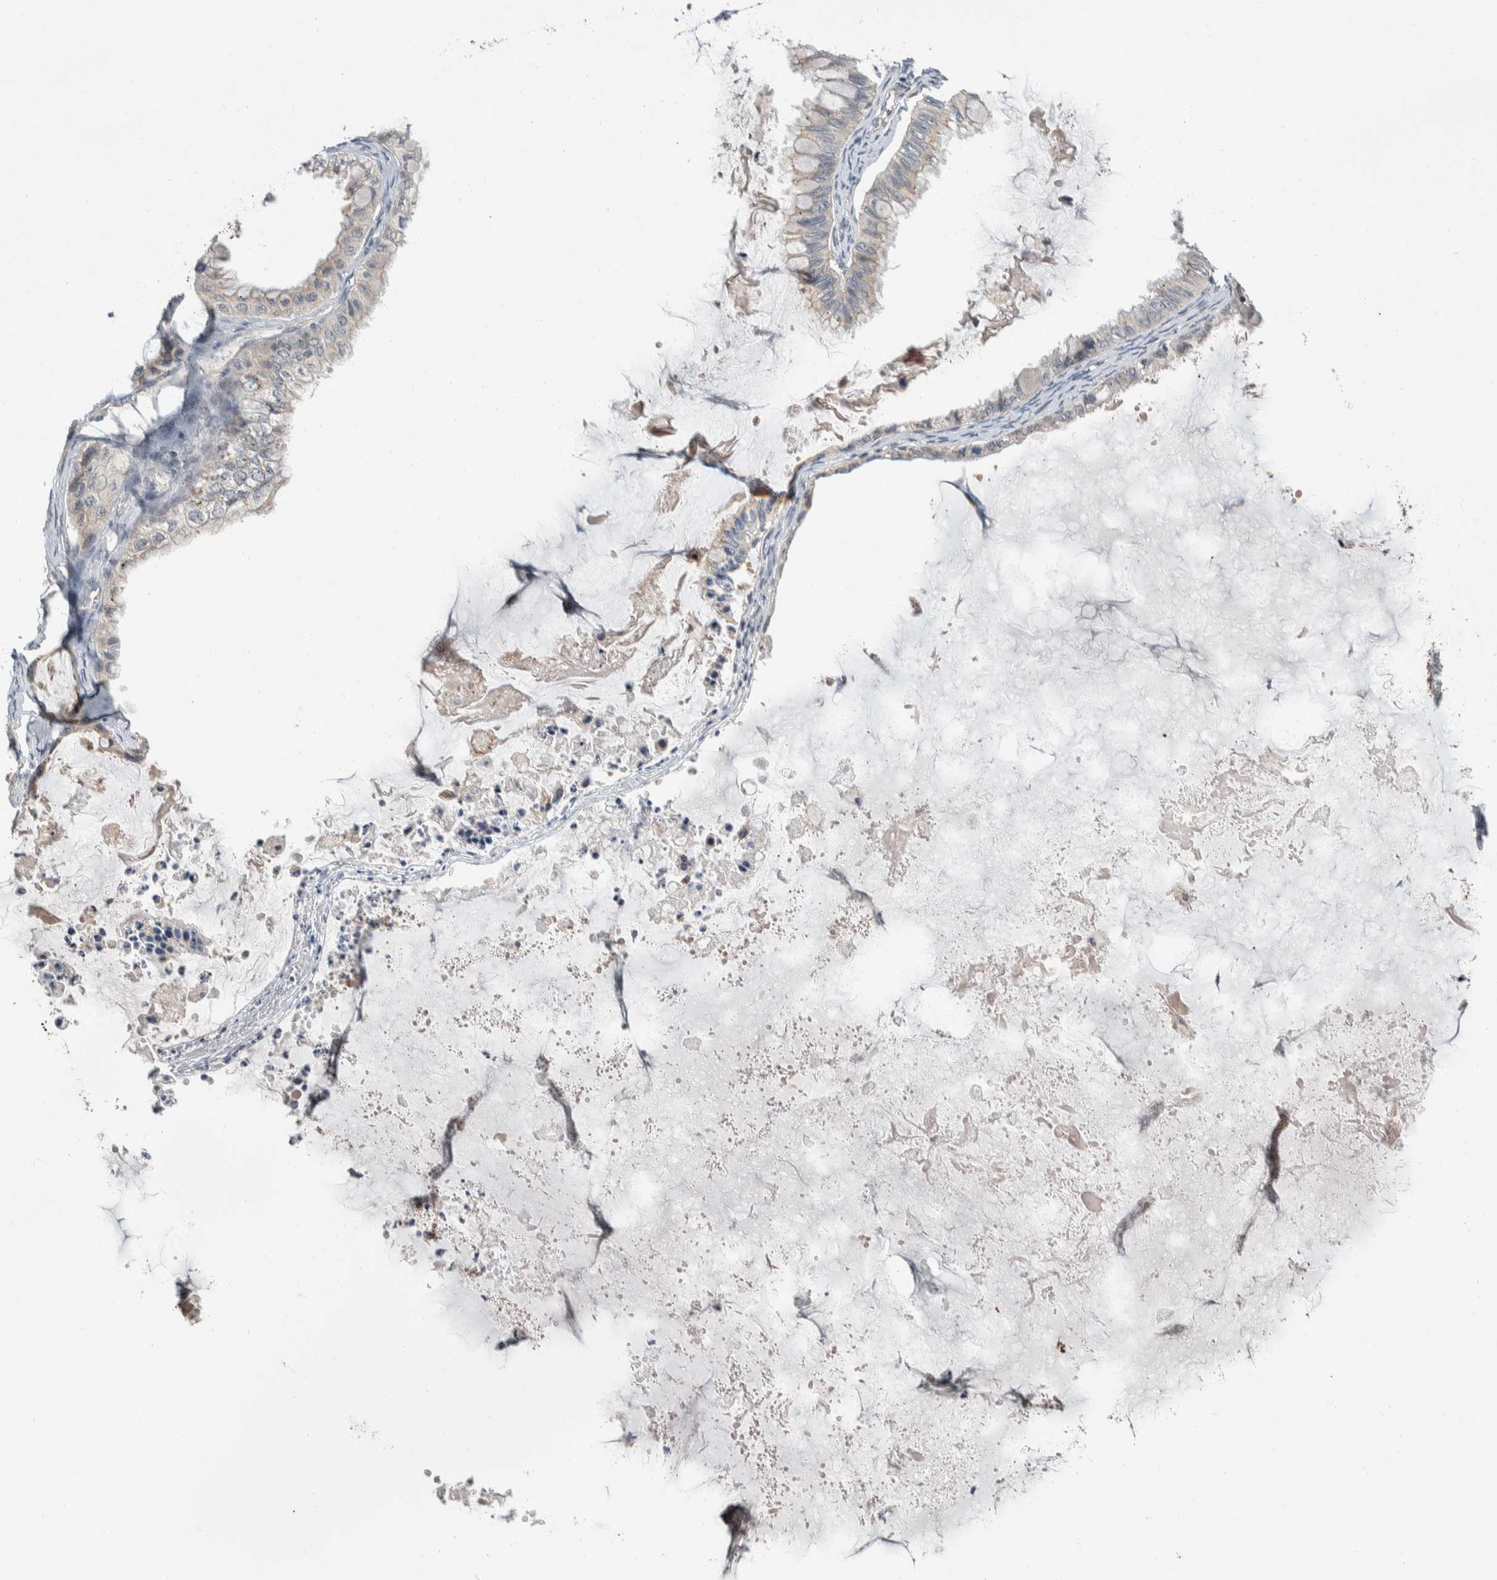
{"staining": {"intensity": "weak", "quantity": "<25%", "location": "cytoplasmic/membranous"}, "tissue": "ovarian cancer", "cell_type": "Tumor cells", "image_type": "cancer", "snomed": [{"axis": "morphology", "description": "Cystadenocarcinoma, mucinous, NOS"}, {"axis": "topography", "description": "Ovary"}], "caption": "Immunohistochemistry (IHC) histopathology image of mucinous cystadenocarcinoma (ovarian) stained for a protein (brown), which displays no staining in tumor cells.", "gene": "SHPK", "patient": {"sex": "female", "age": 80}}